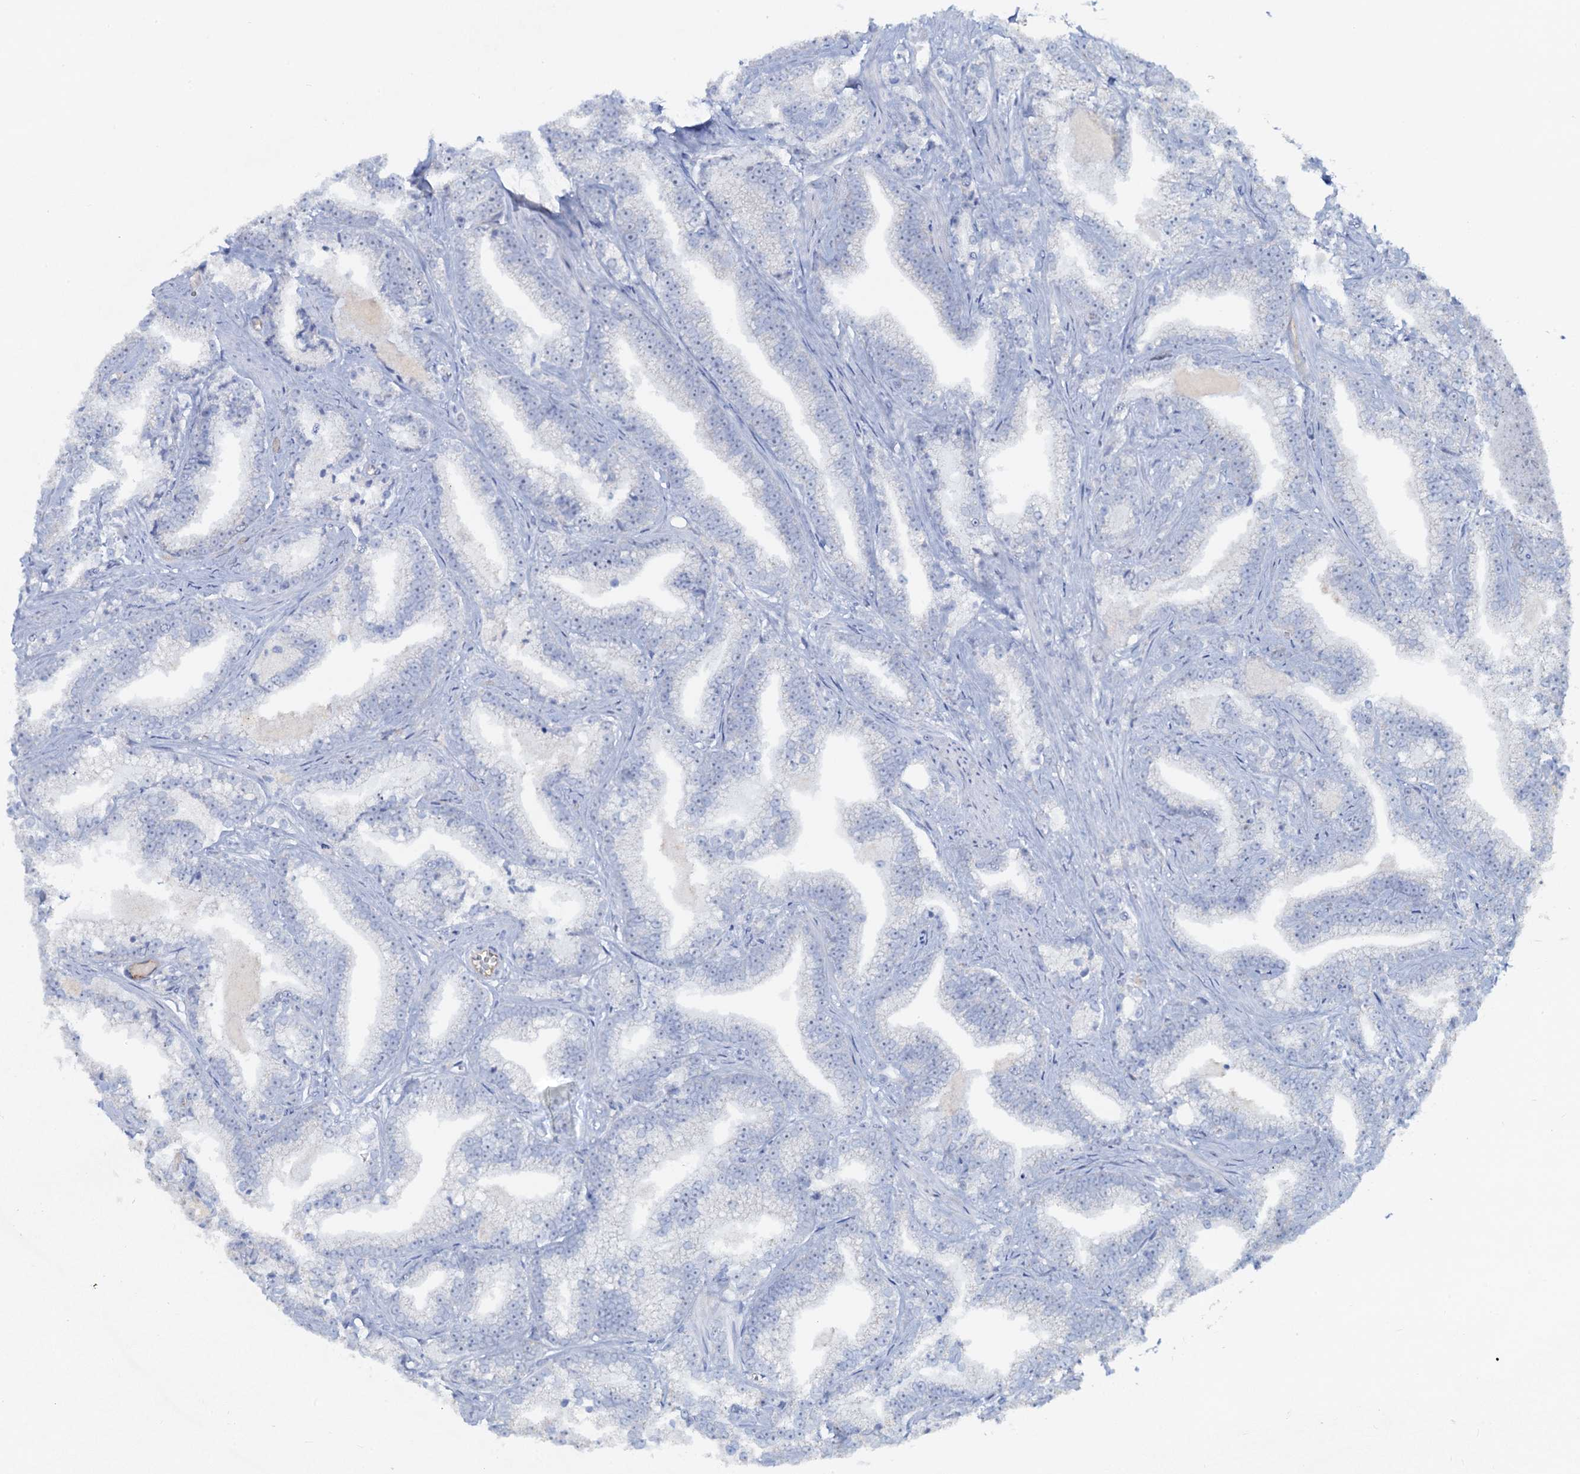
{"staining": {"intensity": "negative", "quantity": "none", "location": "none"}, "tissue": "prostate cancer", "cell_type": "Tumor cells", "image_type": "cancer", "snomed": [{"axis": "morphology", "description": "Adenocarcinoma, High grade"}, {"axis": "topography", "description": "Prostate and seminal vesicle, NOS"}], "caption": "Tumor cells are negative for protein expression in human high-grade adenocarcinoma (prostate). (Immunohistochemistry, brightfield microscopy, high magnification).", "gene": "PLLP", "patient": {"sex": "male", "age": 67}}